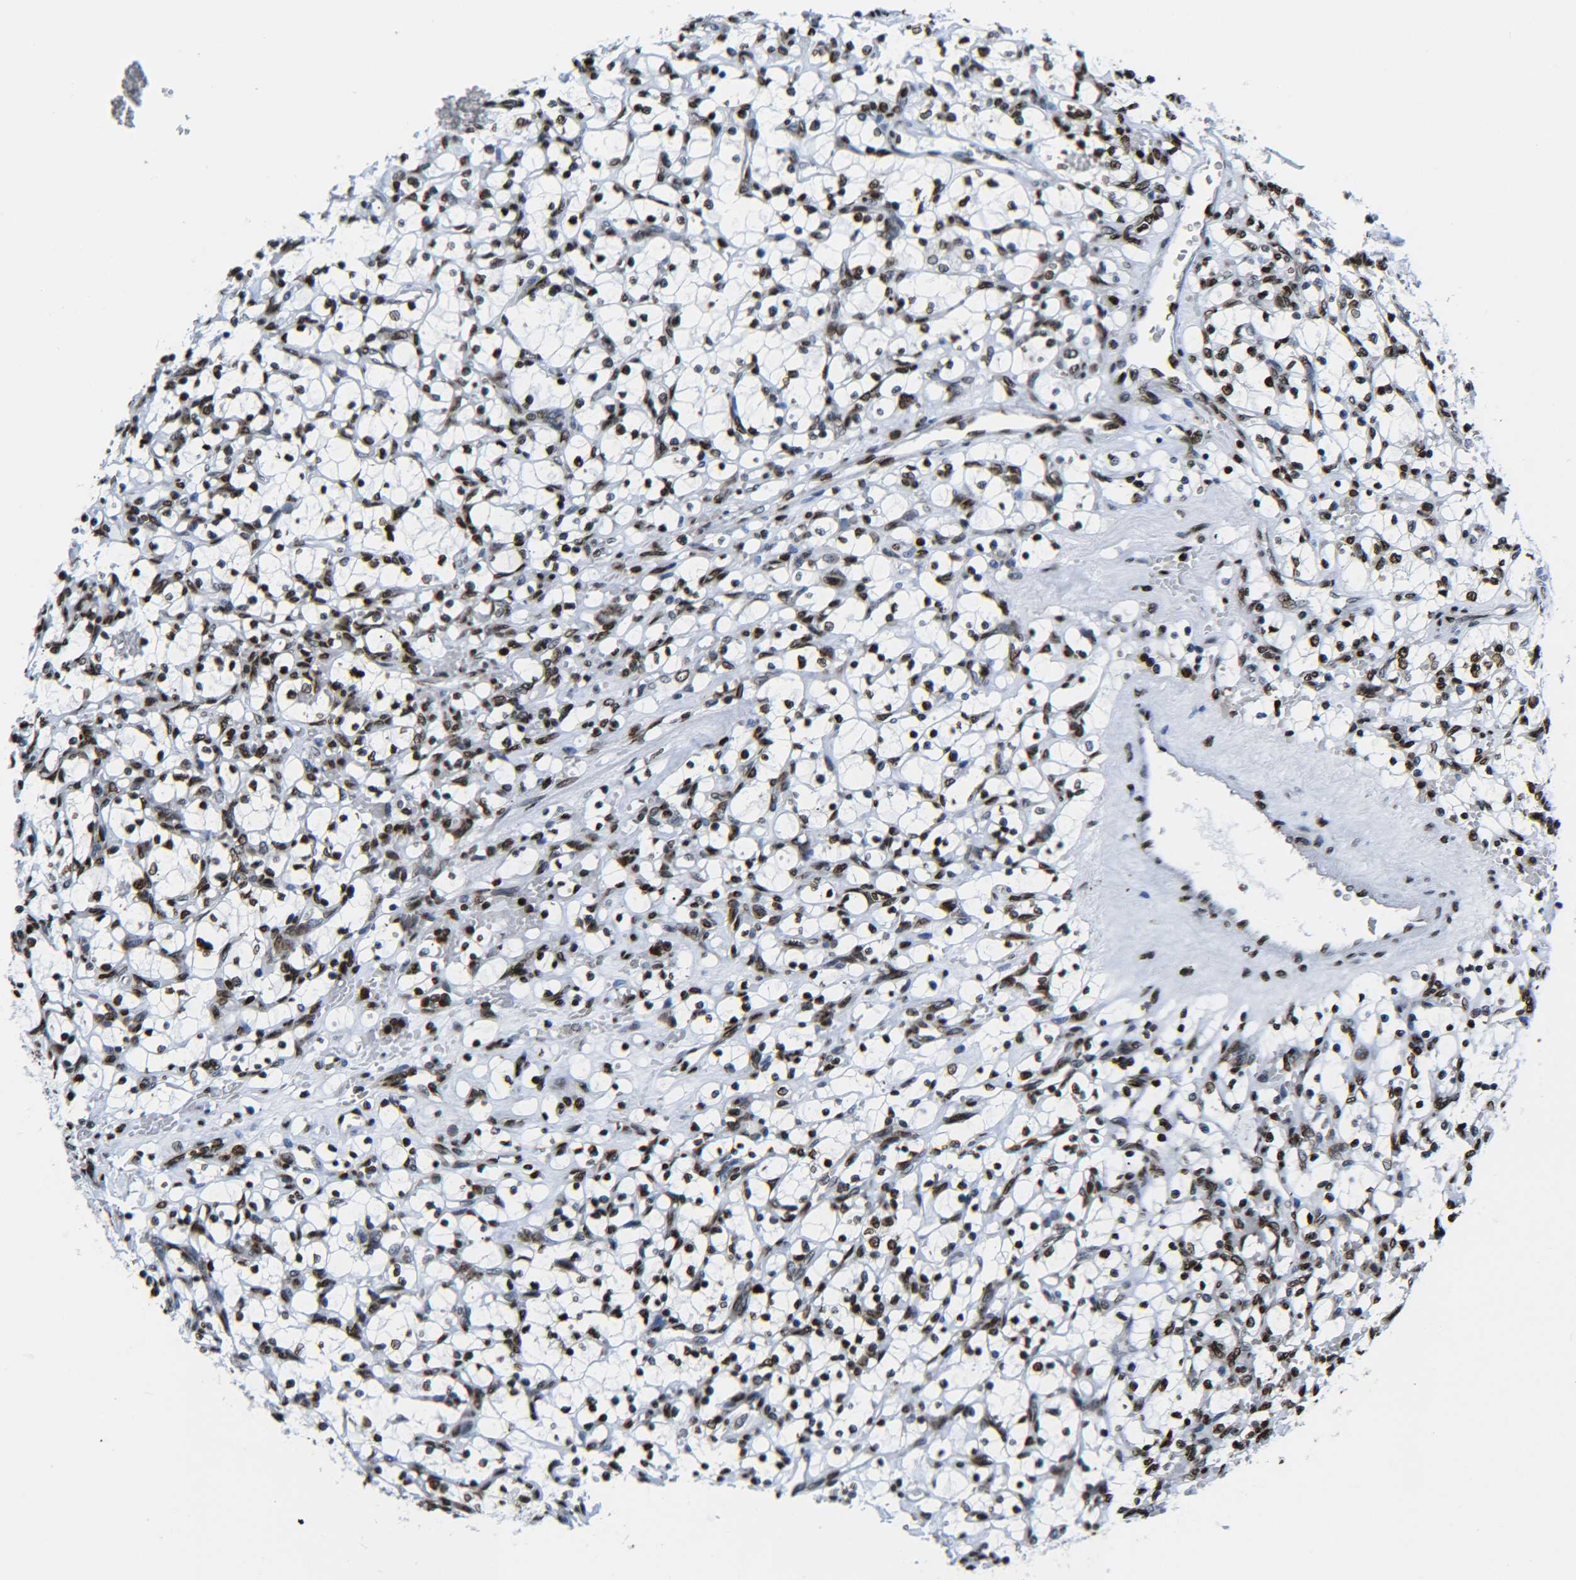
{"staining": {"intensity": "strong", "quantity": ">75%", "location": "nuclear"}, "tissue": "renal cancer", "cell_type": "Tumor cells", "image_type": "cancer", "snomed": [{"axis": "morphology", "description": "Adenocarcinoma, NOS"}, {"axis": "topography", "description": "Kidney"}], "caption": "The immunohistochemical stain highlights strong nuclear expression in tumor cells of renal cancer (adenocarcinoma) tissue.", "gene": "H2AX", "patient": {"sex": "female", "age": 69}}